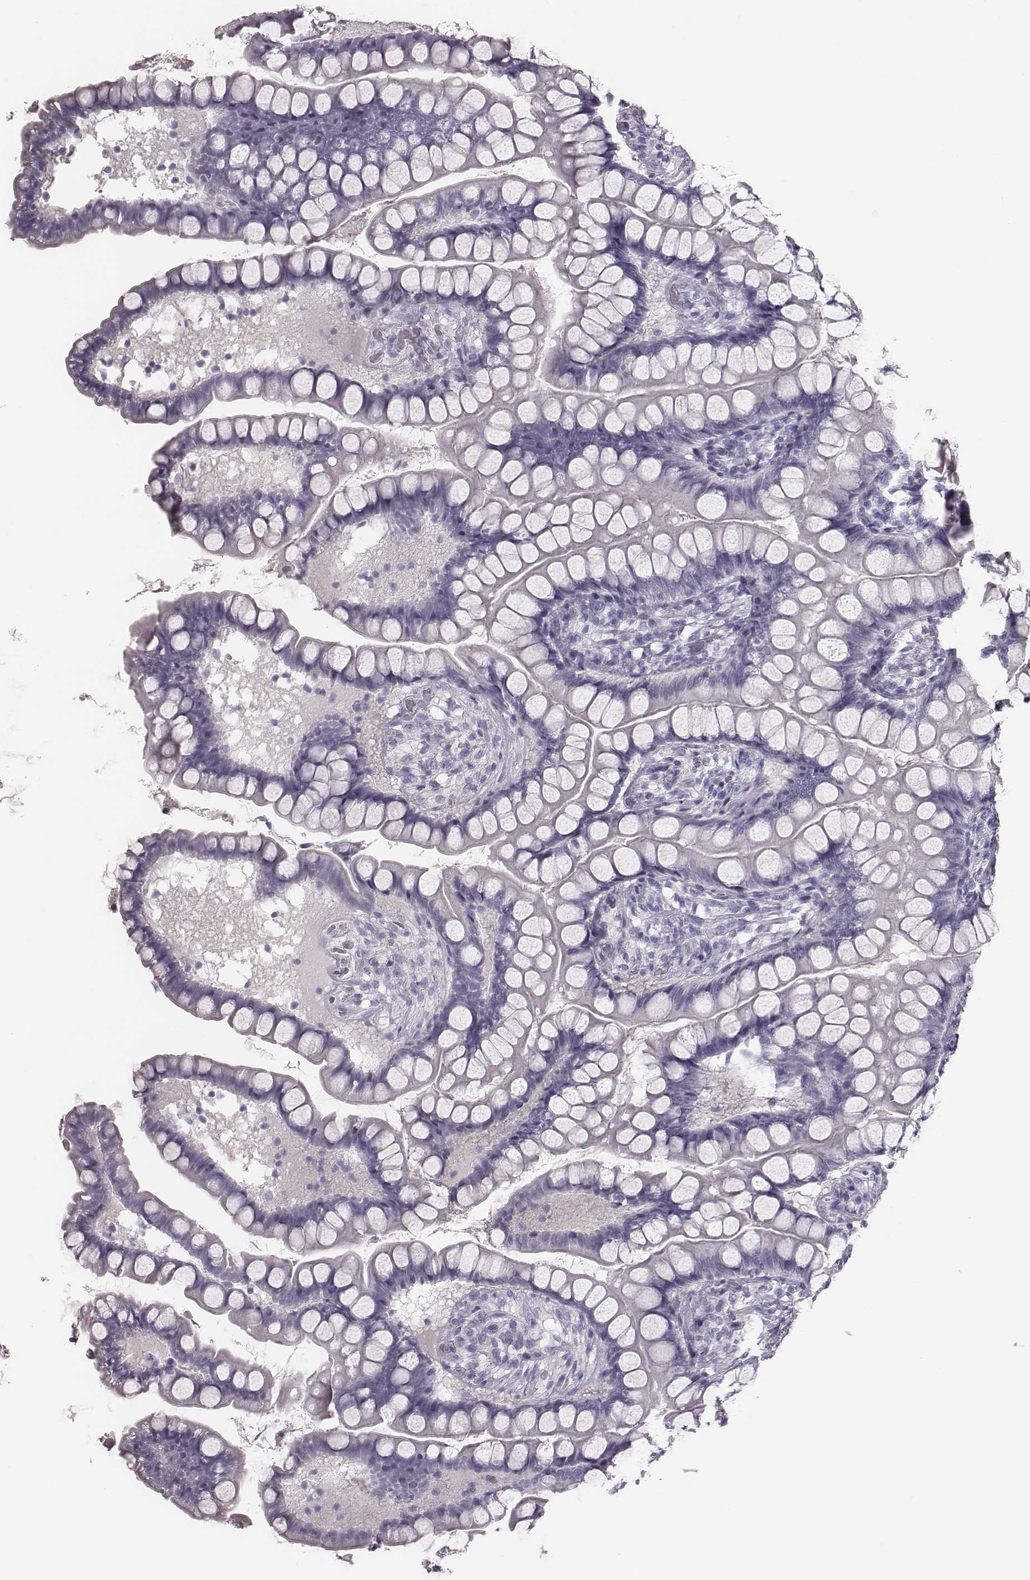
{"staining": {"intensity": "negative", "quantity": "none", "location": "none"}, "tissue": "small intestine", "cell_type": "Glandular cells", "image_type": "normal", "snomed": [{"axis": "morphology", "description": "Normal tissue, NOS"}, {"axis": "topography", "description": "Small intestine"}], "caption": "IHC of benign human small intestine shows no staining in glandular cells.", "gene": "CSH1", "patient": {"sex": "male", "age": 70}}